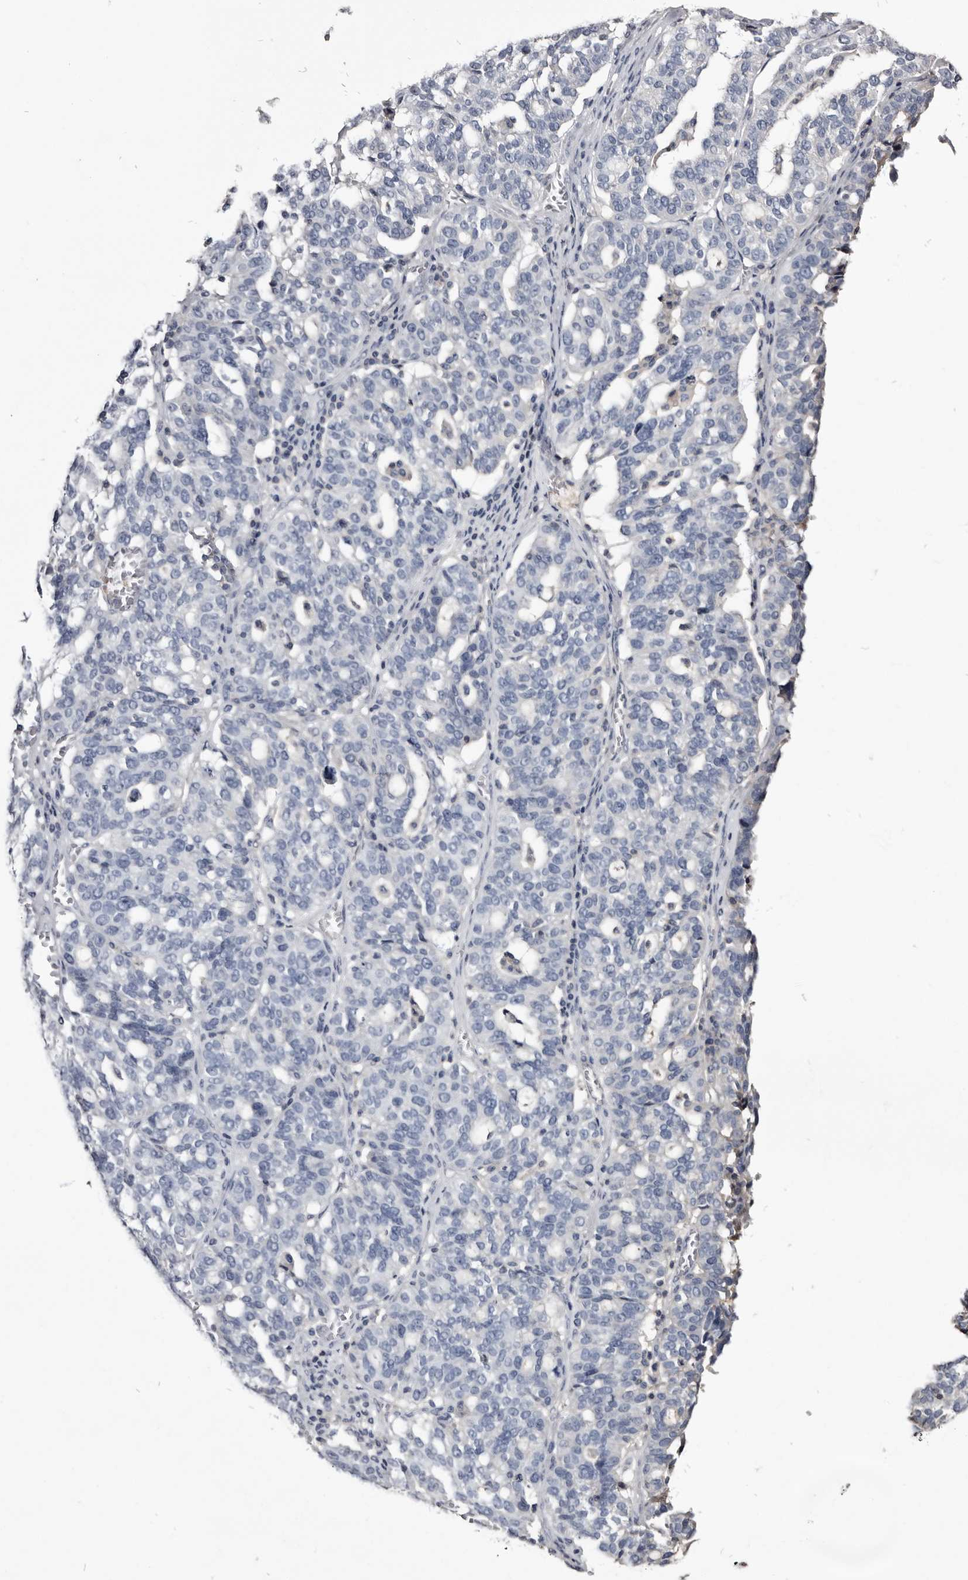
{"staining": {"intensity": "negative", "quantity": "none", "location": "none"}, "tissue": "ovarian cancer", "cell_type": "Tumor cells", "image_type": "cancer", "snomed": [{"axis": "morphology", "description": "Cystadenocarcinoma, serous, NOS"}, {"axis": "topography", "description": "Ovary"}], "caption": "Tumor cells show no significant positivity in ovarian cancer (serous cystadenocarcinoma).", "gene": "TTC39A", "patient": {"sex": "female", "age": 59}}